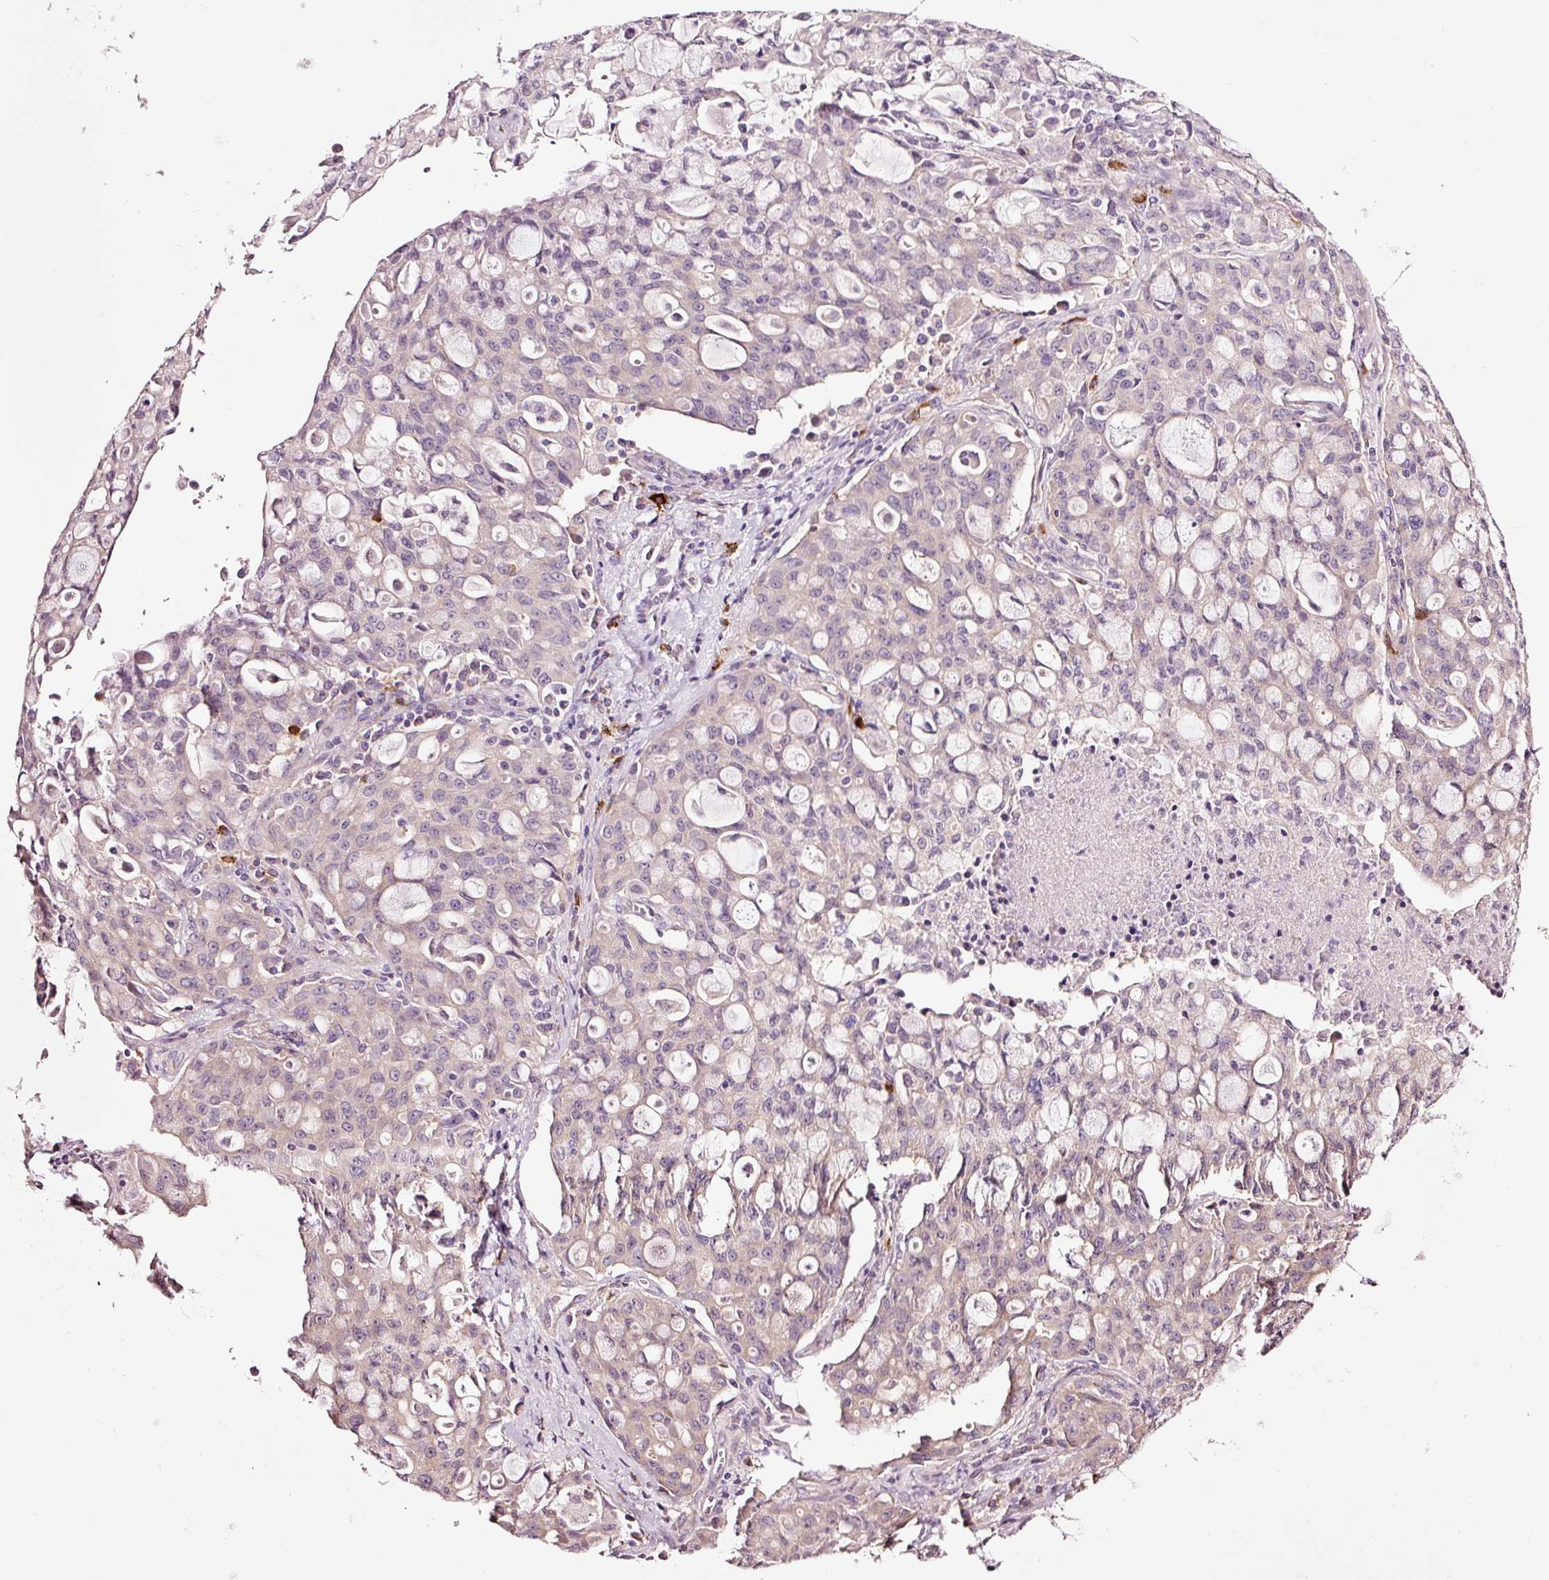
{"staining": {"intensity": "weak", "quantity": "<25%", "location": "cytoplasmic/membranous"}, "tissue": "lung cancer", "cell_type": "Tumor cells", "image_type": "cancer", "snomed": [{"axis": "morphology", "description": "Adenocarcinoma, NOS"}, {"axis": "topography", "description": "Lung"}], "caption": "Immunohistochemical staining of human lung adenocarcinoma shows no significant expression in tumor cells.", "gene": "UTP14A", "patient": {"sex": "female", "age": 44}}